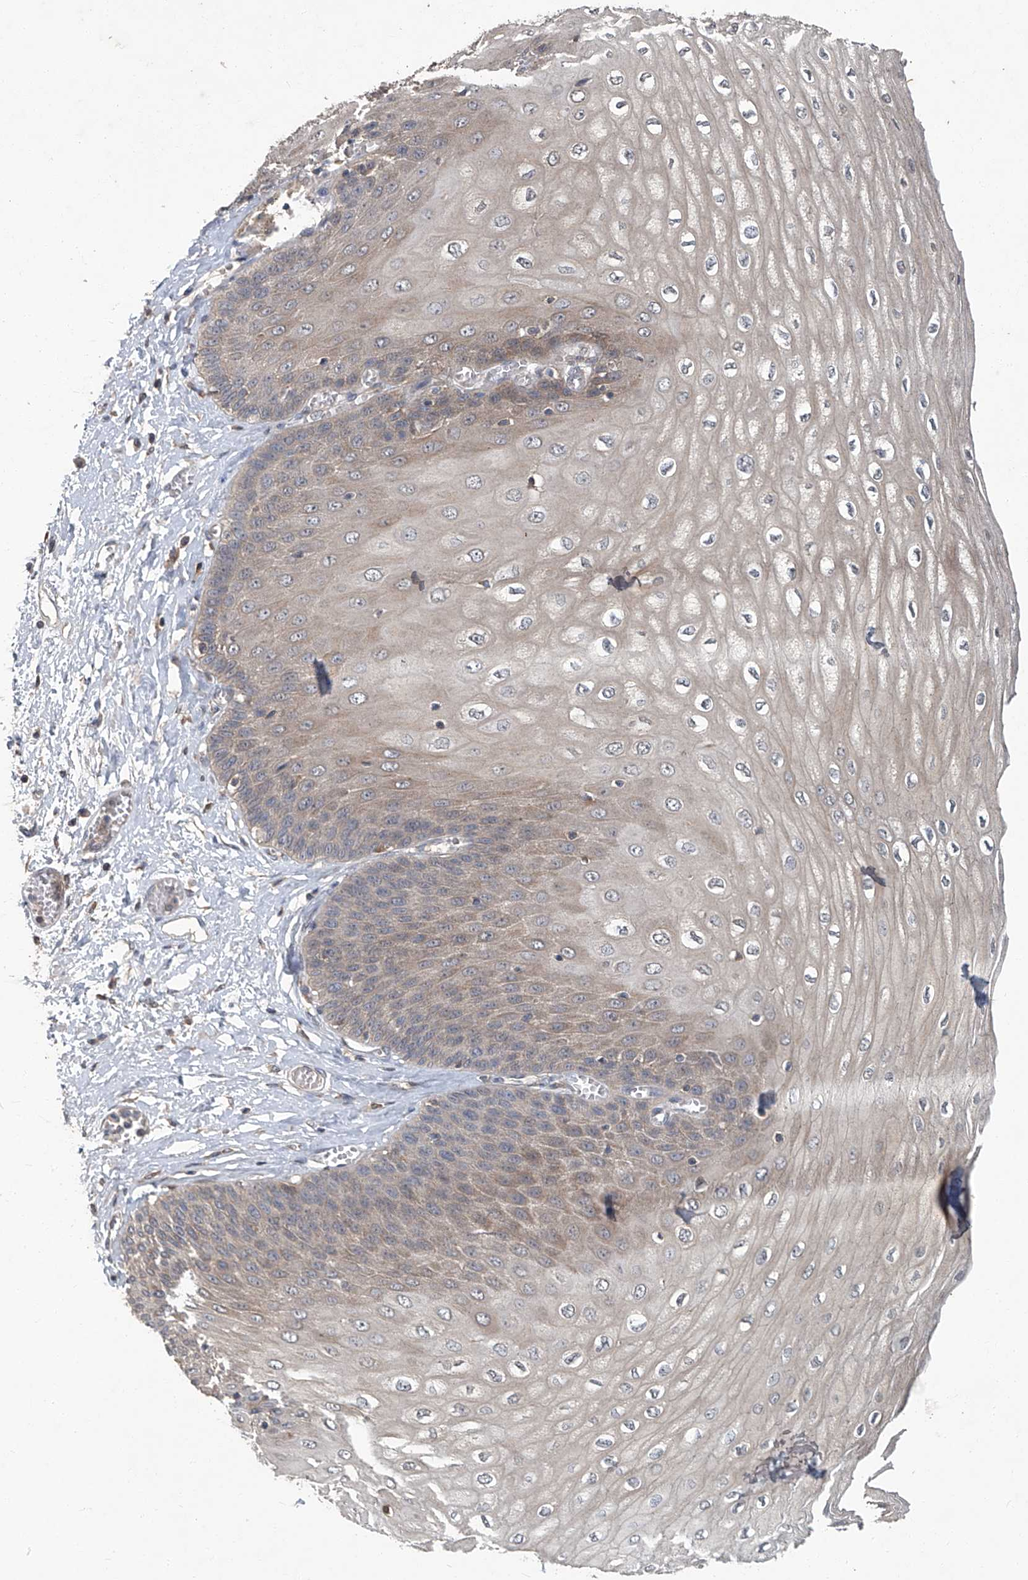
{"staining": {"intensity": "moderate", "quantity": "25%-75%", "location": "cytoplasmic/membranous"}, "tissue": "esophagus", "cell_type": "Squamous epithelial cells", "image_type": "normal", "snomed": [{"axis": "morphology", "description": "Normal tissue, NOS"}, {"axis": "topography", "description": "Esophagus"}], "caption": "About 25%-75% of squamous epithelial cells in benign esophagus display moderate cytoplasmic/membranous protein expression as visualized by brown immunohistochemical staining.", "gene": "ANKRD34A", "patient": {"sex": "male", "age": 60}}